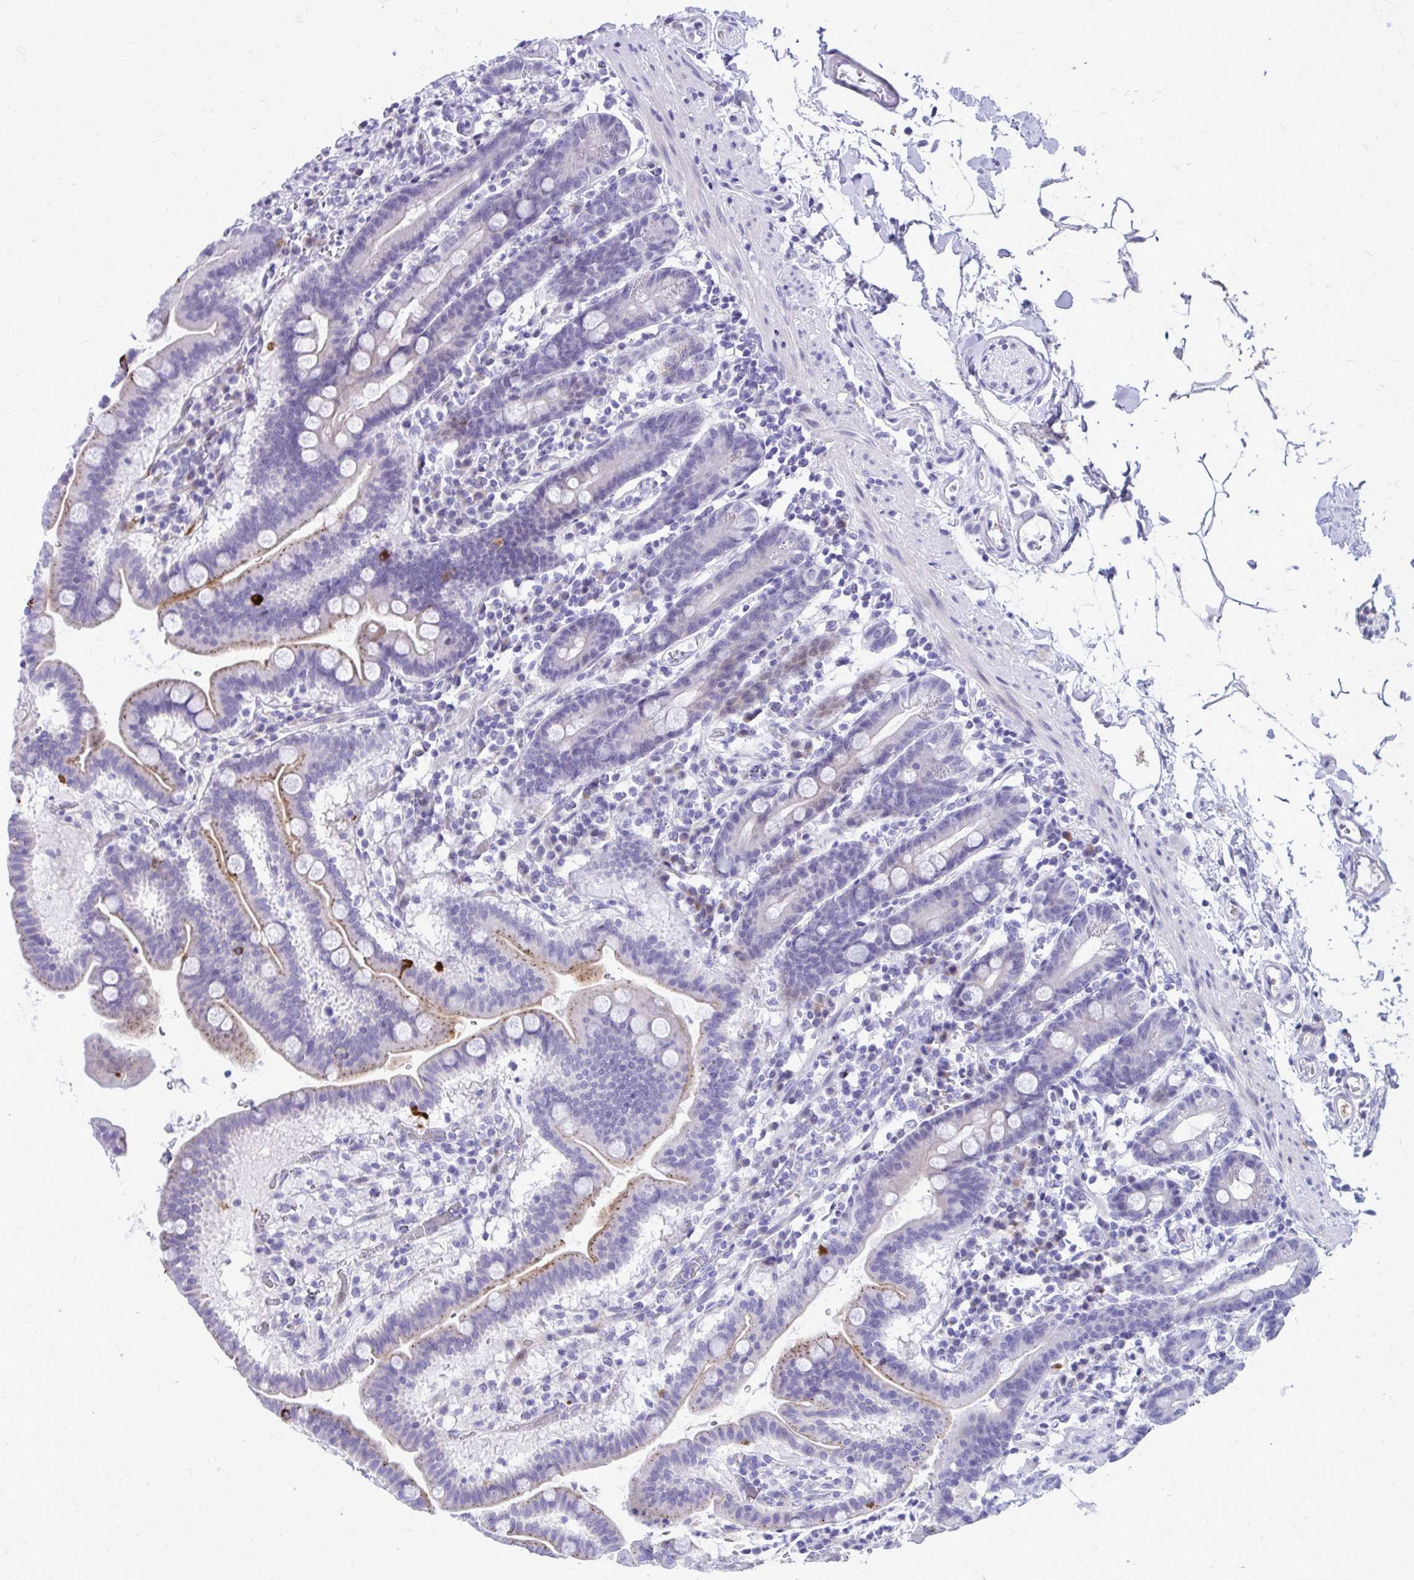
{"staining": {"intensity": "strong", "quantity": "<25%", "location": "cytoplasmic/membranous"}, "tissue": "duodenum", "cell_type": "Glandular cells", "image_type": "normal", "snomed": [{"axis": "morphology", "description": "Normal tissue, NOS"}, {"axis": "topography", "description": "Pancreas"}, {"axis": "topography", "description": "Duodenum"}], "caption": "The histopathology image reveals immunohistochemical staining of normal duodenum. There is strong cytoplasmic/membranous positivity is identified in about <25% of glandular cells.", "gene": "LCN15", "patient": {"sex": "male", "age": 59}}